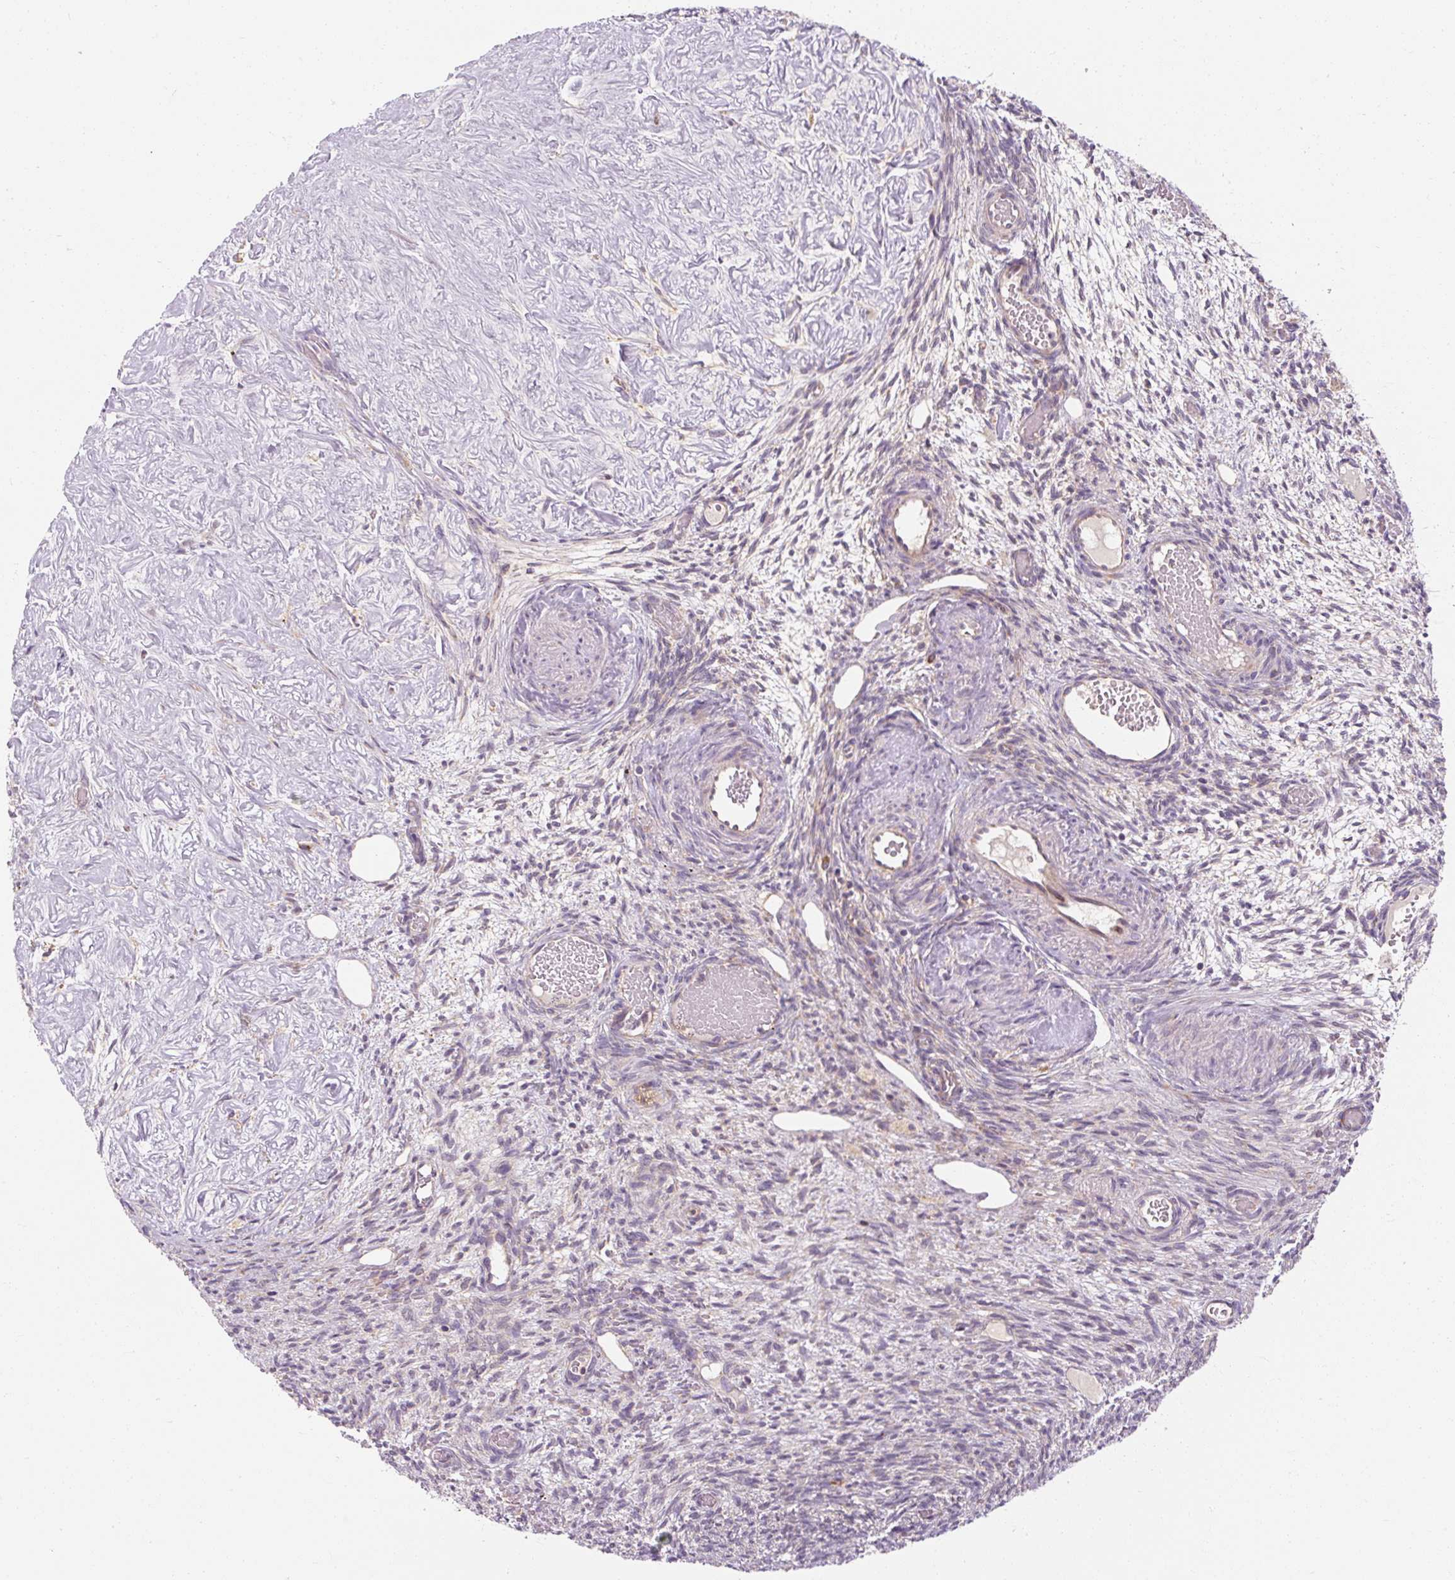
{"staining": {"intensity": "strong", "quantity": "<25%", "location": "cytoplasmic/membranous"}, "tissue": "ovary", "cell_type": "Follicle cells", "image_type": "normal", "snomed": [{"axis": "morphology", "description": "Normal tissue, NOS"}, {"axis": "topography", "description": "Ovary"}], "caption": "Immunohistochemistry image of normal ovary stained for a protein (brown), which demonstrates medium levels of strong cytoplasmic/membranous staining in approximately <25% of follicle cells.", "gene": "PRSS48", "patient": {"sex": "female", "age": 67}}